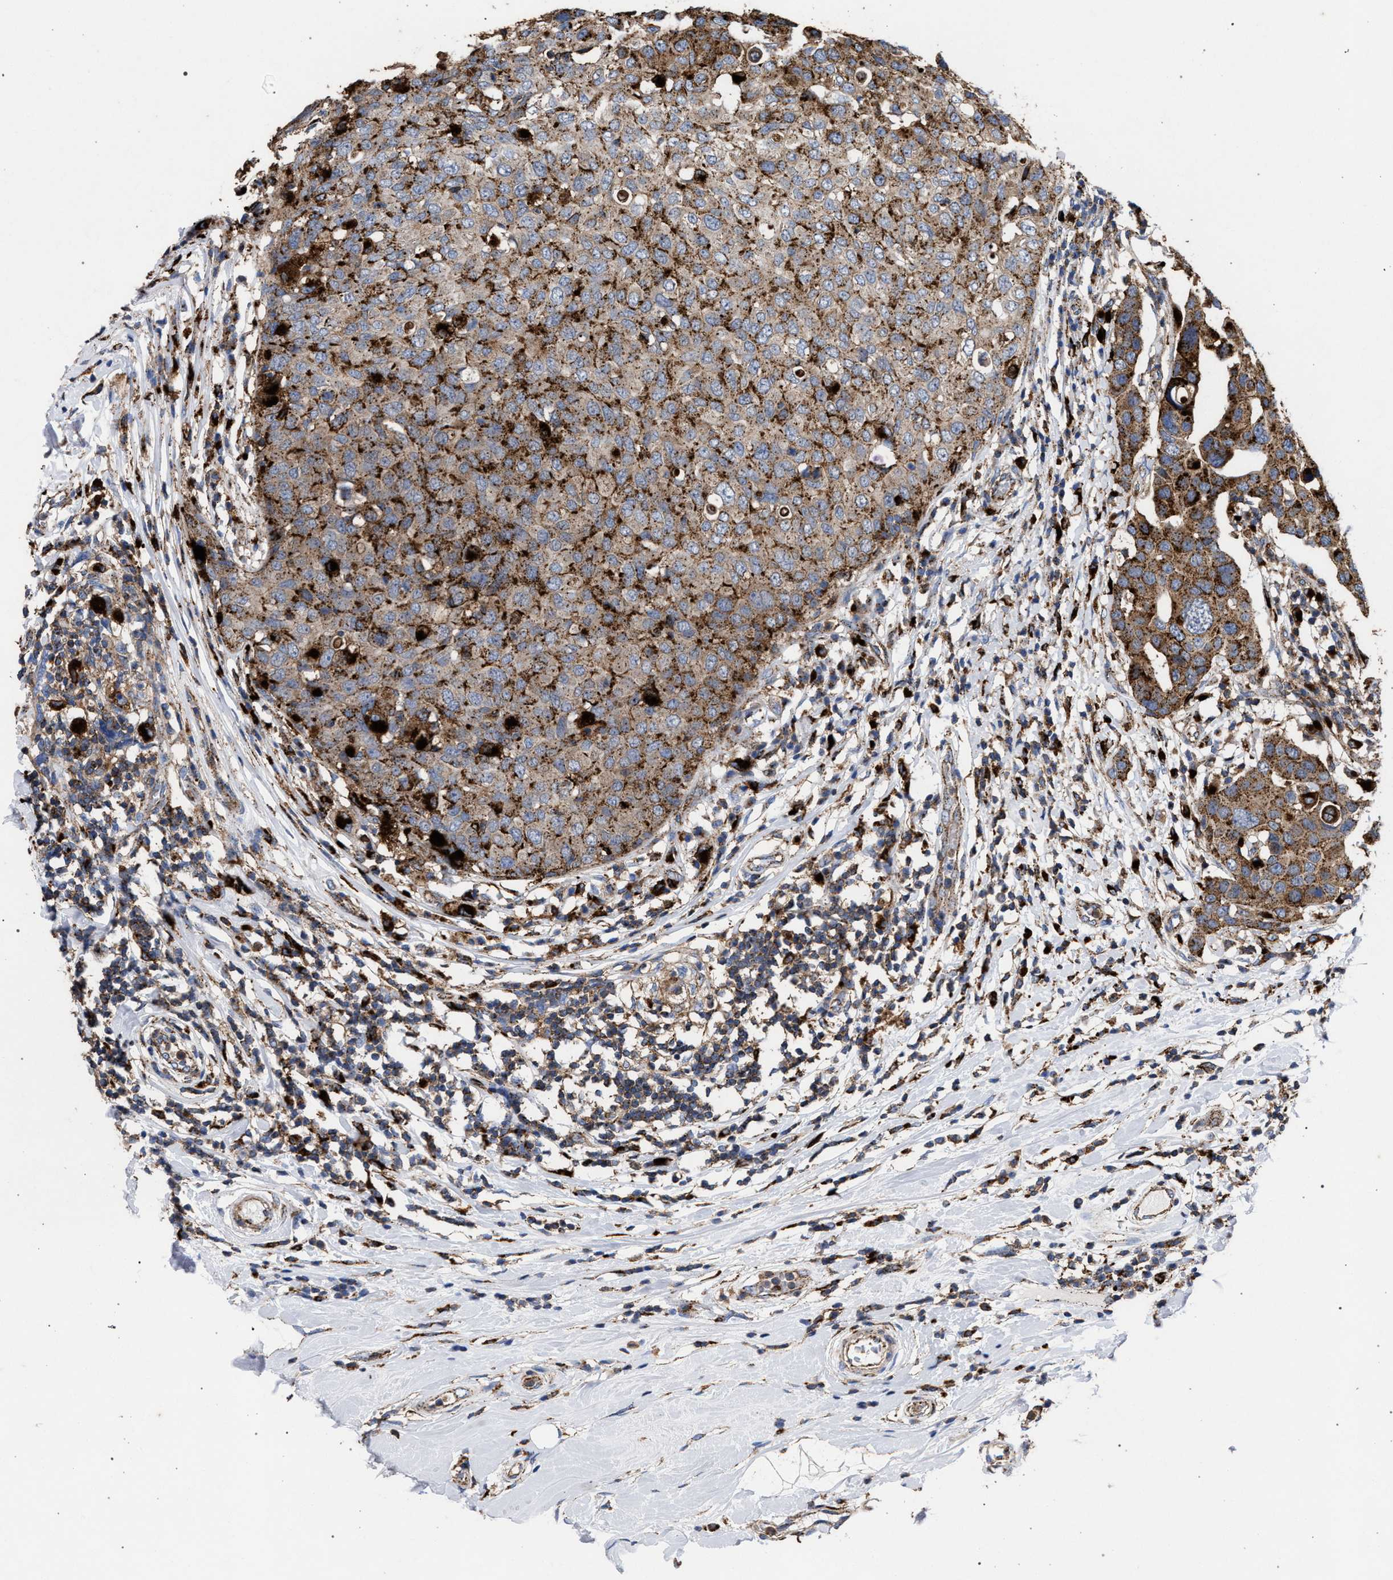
{"staining": {"intensity": "moderate", "quantity": ">75%", "location": "cytoplasmic/membranous"}, "tissue": "breast cancer", "cell_type": "Tumor cells", "image_type": "cancer", "snomed": [{"axis": "morphology", "description": "Duct carcinoma"}, {"axis": "topography", "description": "Breast"}], "caption": "Breast cancer (intraductal carcinoma) stained with a brown dye displays moderate cytoplasmic/membranous positive expression in about >75% of tumor cells.", "gene": "PPT1", "patient": {"sex": "female", "age": 27}}